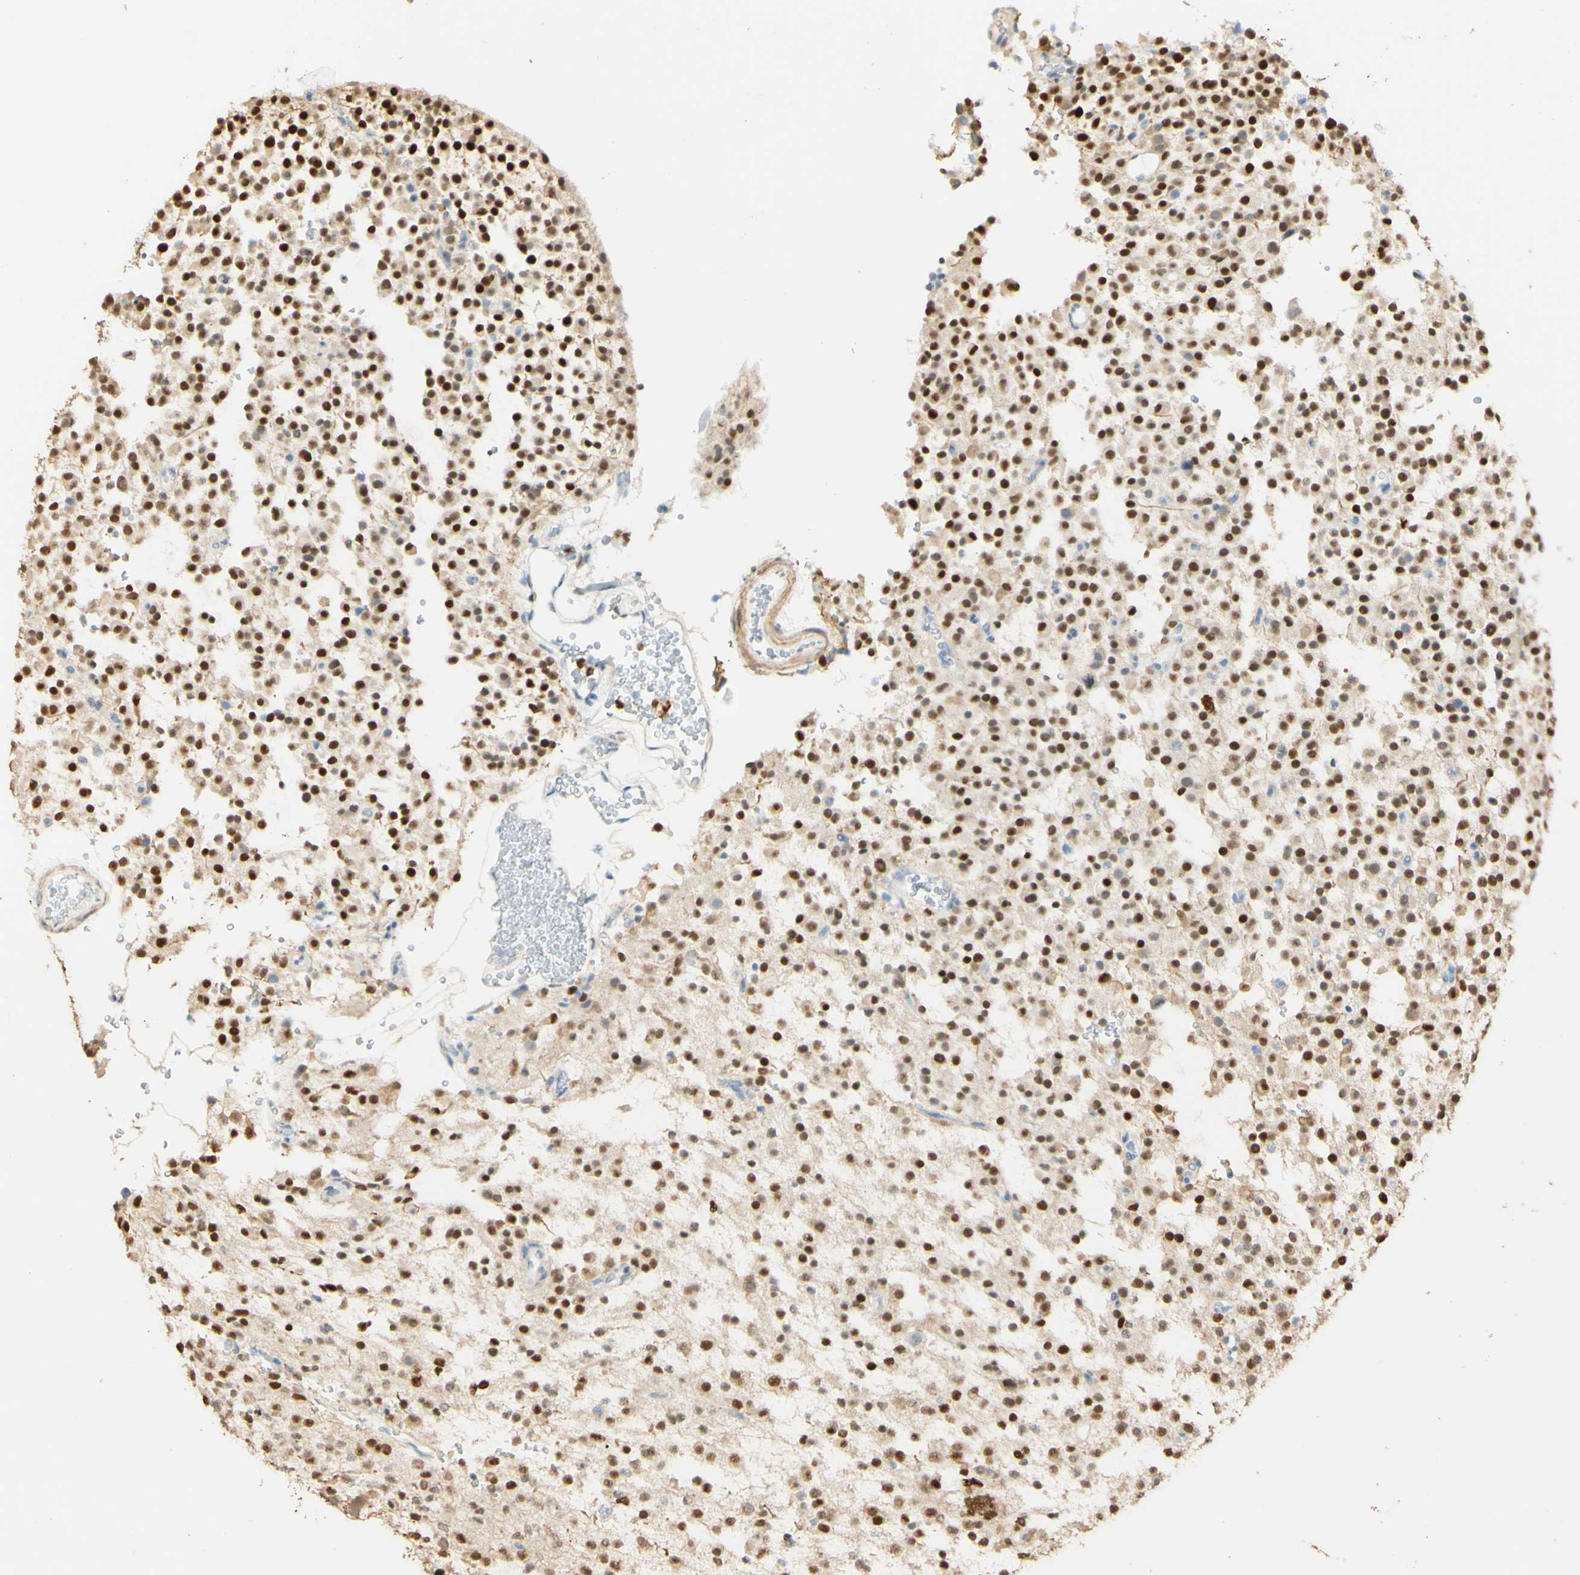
{"staining": {"intensity": "strong", "quantity": "25%-75%", "location": "nuclear"}, "tissue": "glioma", "cell_type": "Tumor cells", "image_type": "cancer", "snomed": [{"axis": "morphology", "description": "Glioma, malignant, Low grade"}, {"axis": "topography", "description": "Brain"}], "caption": "About 25%-75% of tumor cells in human low-grade glioma (malignant) reveal strong nuclear protein expression as visualized by brown immunohistochemical staining.", "gene": "MAP3K4", "patient": {"sex": "male", "age": 38}}